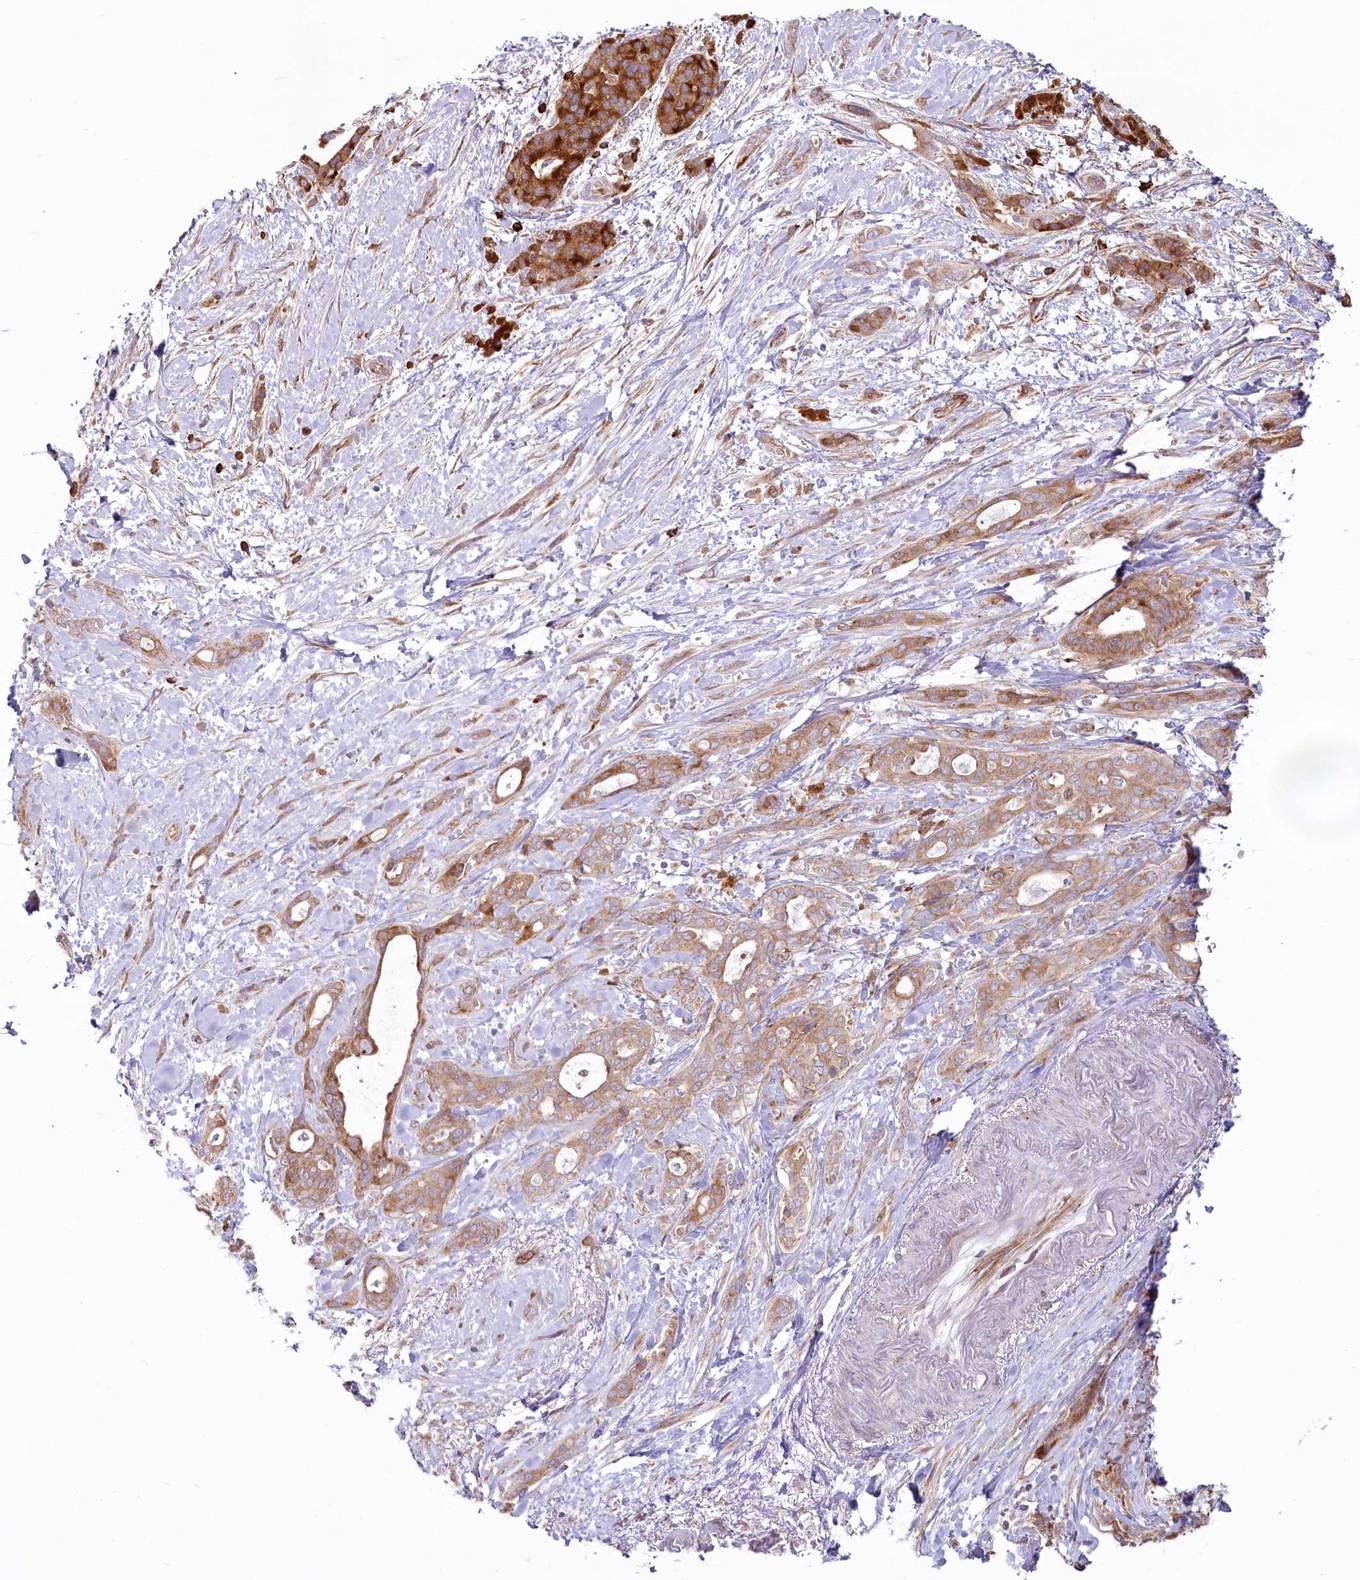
{"staining": {"intensity": "moderate", "quantity": ">75%", "location": "cytoplasmic/membranous"}, "tissue": "pancreatic cancer", "cell_type": "Tumor cells", "image_type": "cancer", "snomed": [{"axis": "morphology", "description": "Normal tissue, NOS"}, {"axis": "morphology", "description": "Adenocarcinoma, NOS"}, {"axis": "topography", "description": "Pancreas"}, {"axis": "topography", "description": "Peripheral nerve tissue"}], "caption": "Human pancreatic cancer stained for a protein (brown) shows moderate cytoplasmic/membranous positive positivity in about >75% of tumor cells.", "gene": "HARS2", "patient": {"sex": "female", "age": 63}}